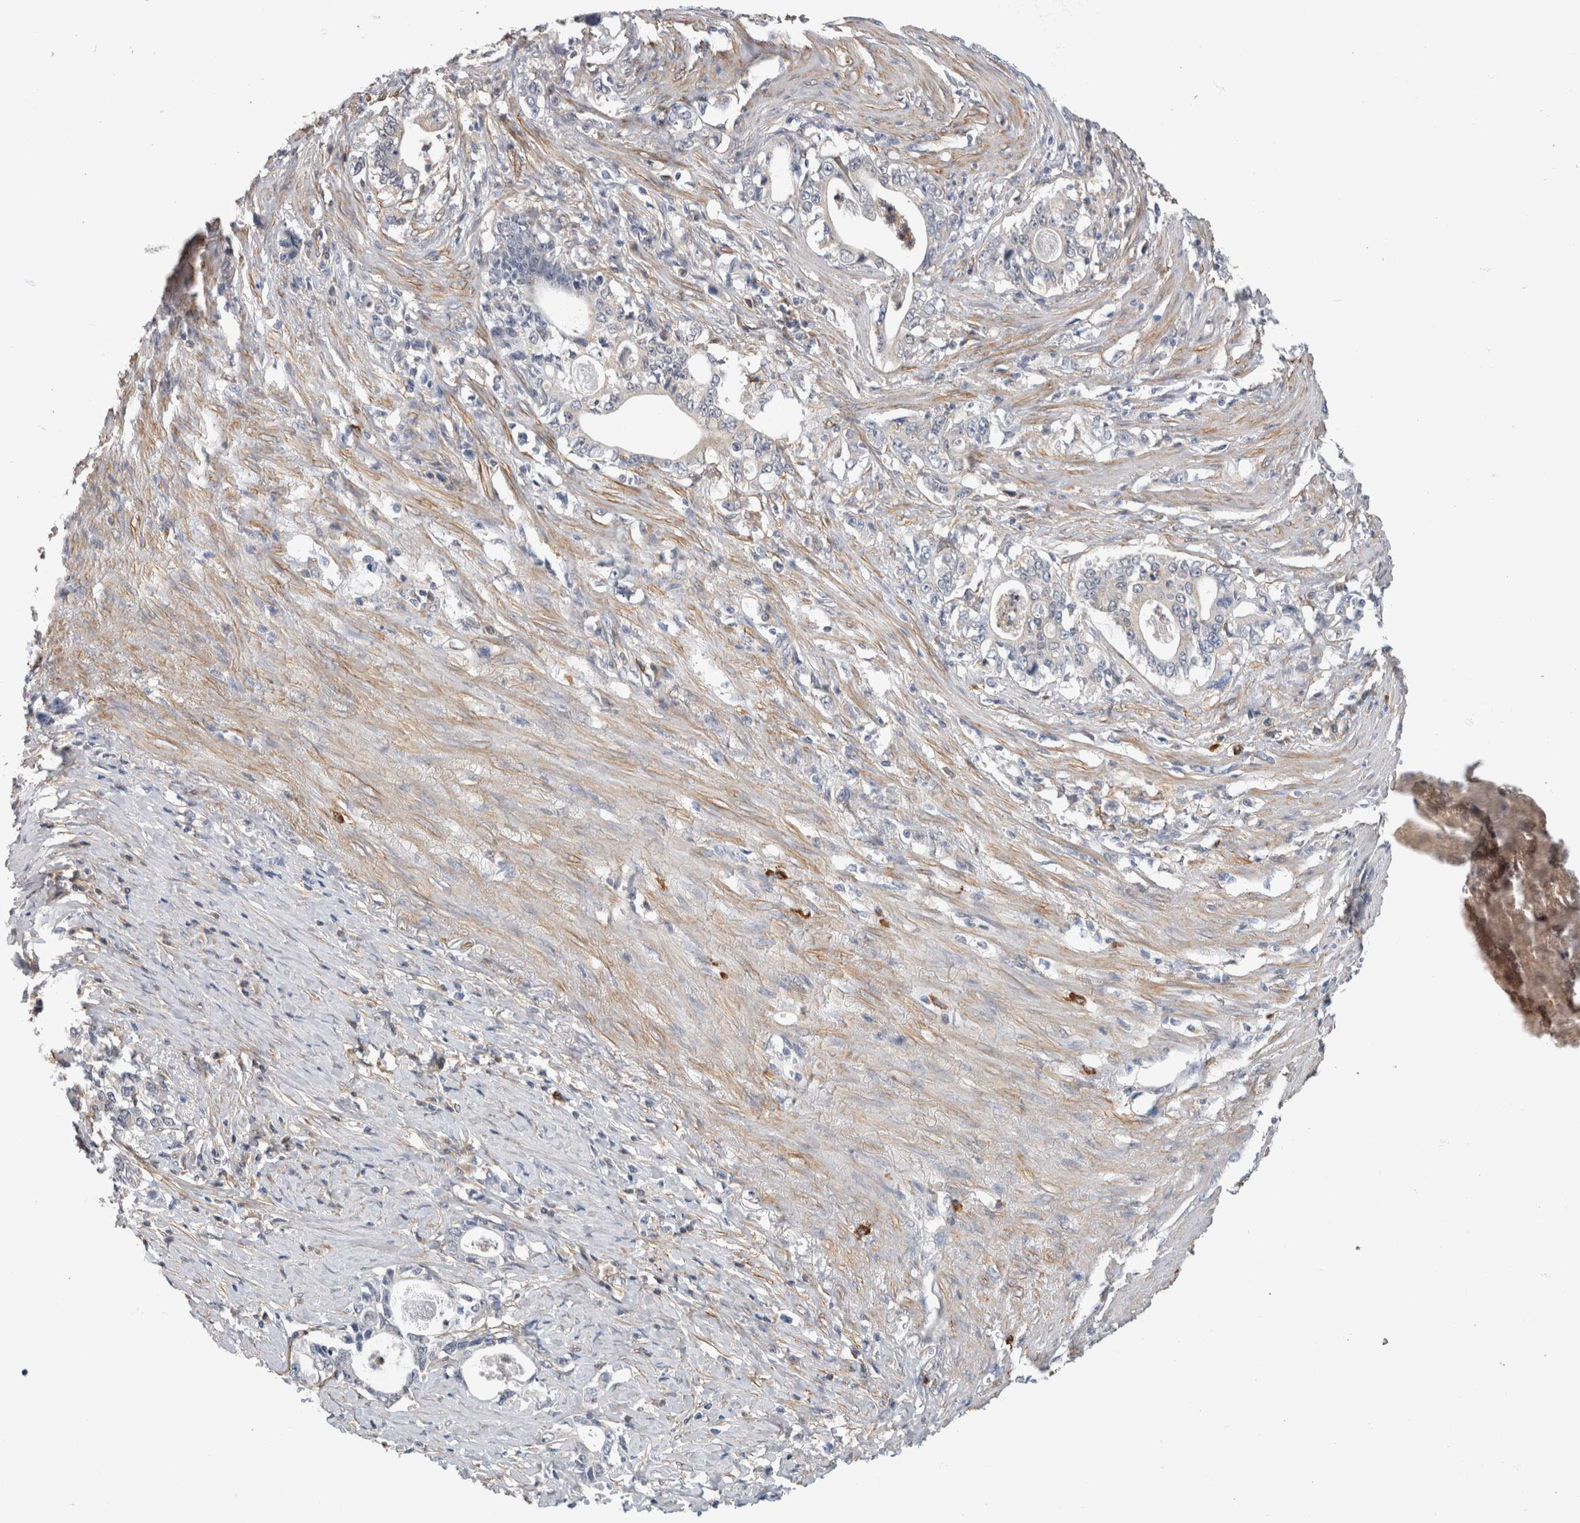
{"staining": {"intensity": "negative", "quantity": "none", "location": "none"}, "tissue": "stomach cancer", "cell_type": "Tumor cells", "image_type": "cancer", "snomed": [{"axis": "morphology", "description": "Adenocarcinoma, NOS"}, {"axis": "topography", "description": "Stomach, lower"}], "caption": "An image of stomach adenocarcinoma stained for a protein exhibits no brown staining in tumor cells.", "gene": "PGM1", "patient": {"sex": "female", "age": 72}}